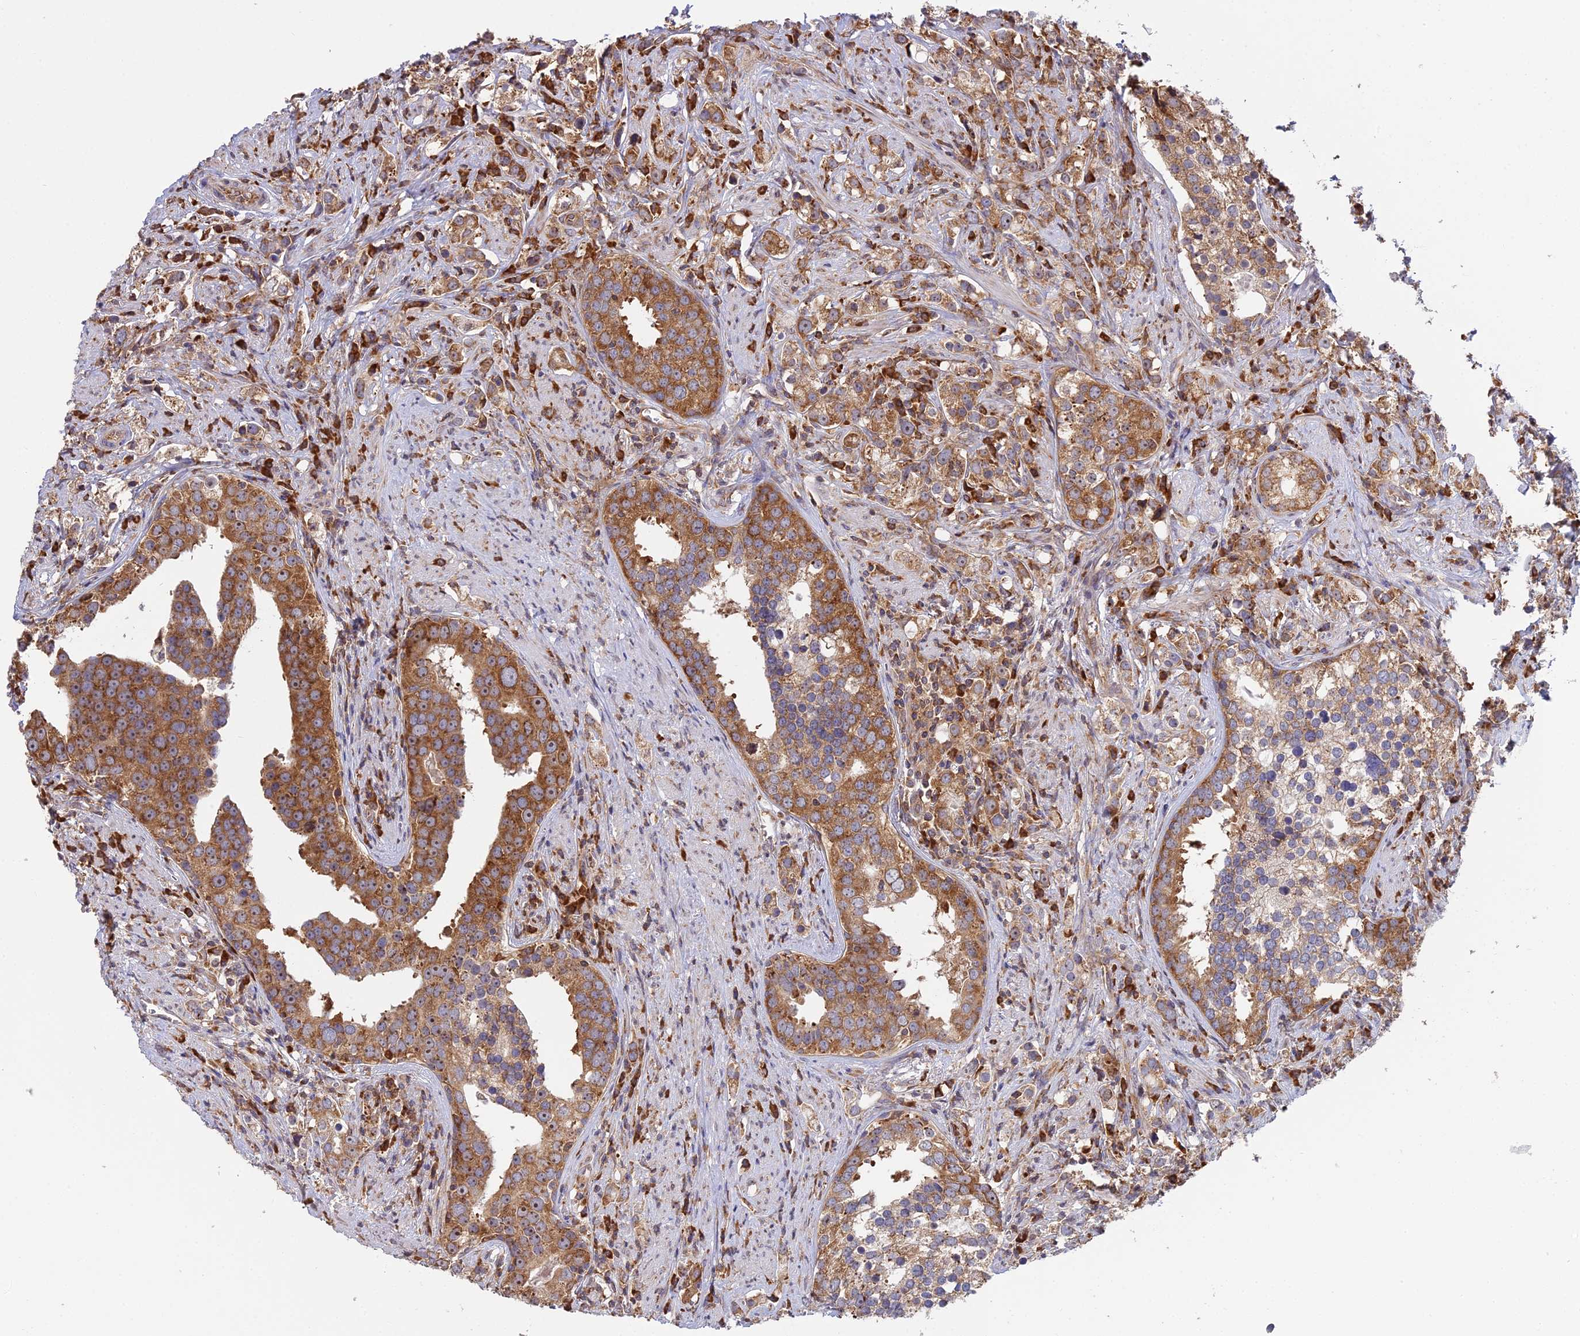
{"staining": {"intensity": "moderate", "quantity": ">75%", "location": "cytoplasmic/membranous"}, "tissue": "prostate cancer", "cell_type": "Tumor cells", "image_type": "cancer", "snomed": [{"axis": "morphology", "description": "Adenocarcinoma, High grade"}, {"axis": "topography", "description": "Prostate"}], "caption": "DAB (3,3'-diaminobenzidine) immunohistochemical staining of human prostate adenocarcinoma (high-grade) displays moderate cytoplasmic/membranous protein positivity in approximately >75% of tumor cells. (DAB (3,3'-diaminobenzidine) = brown stain, brightfield microscopy at high magnification).", "gene": "RPL26", "patient": {"sex": "male", "age": 71}}